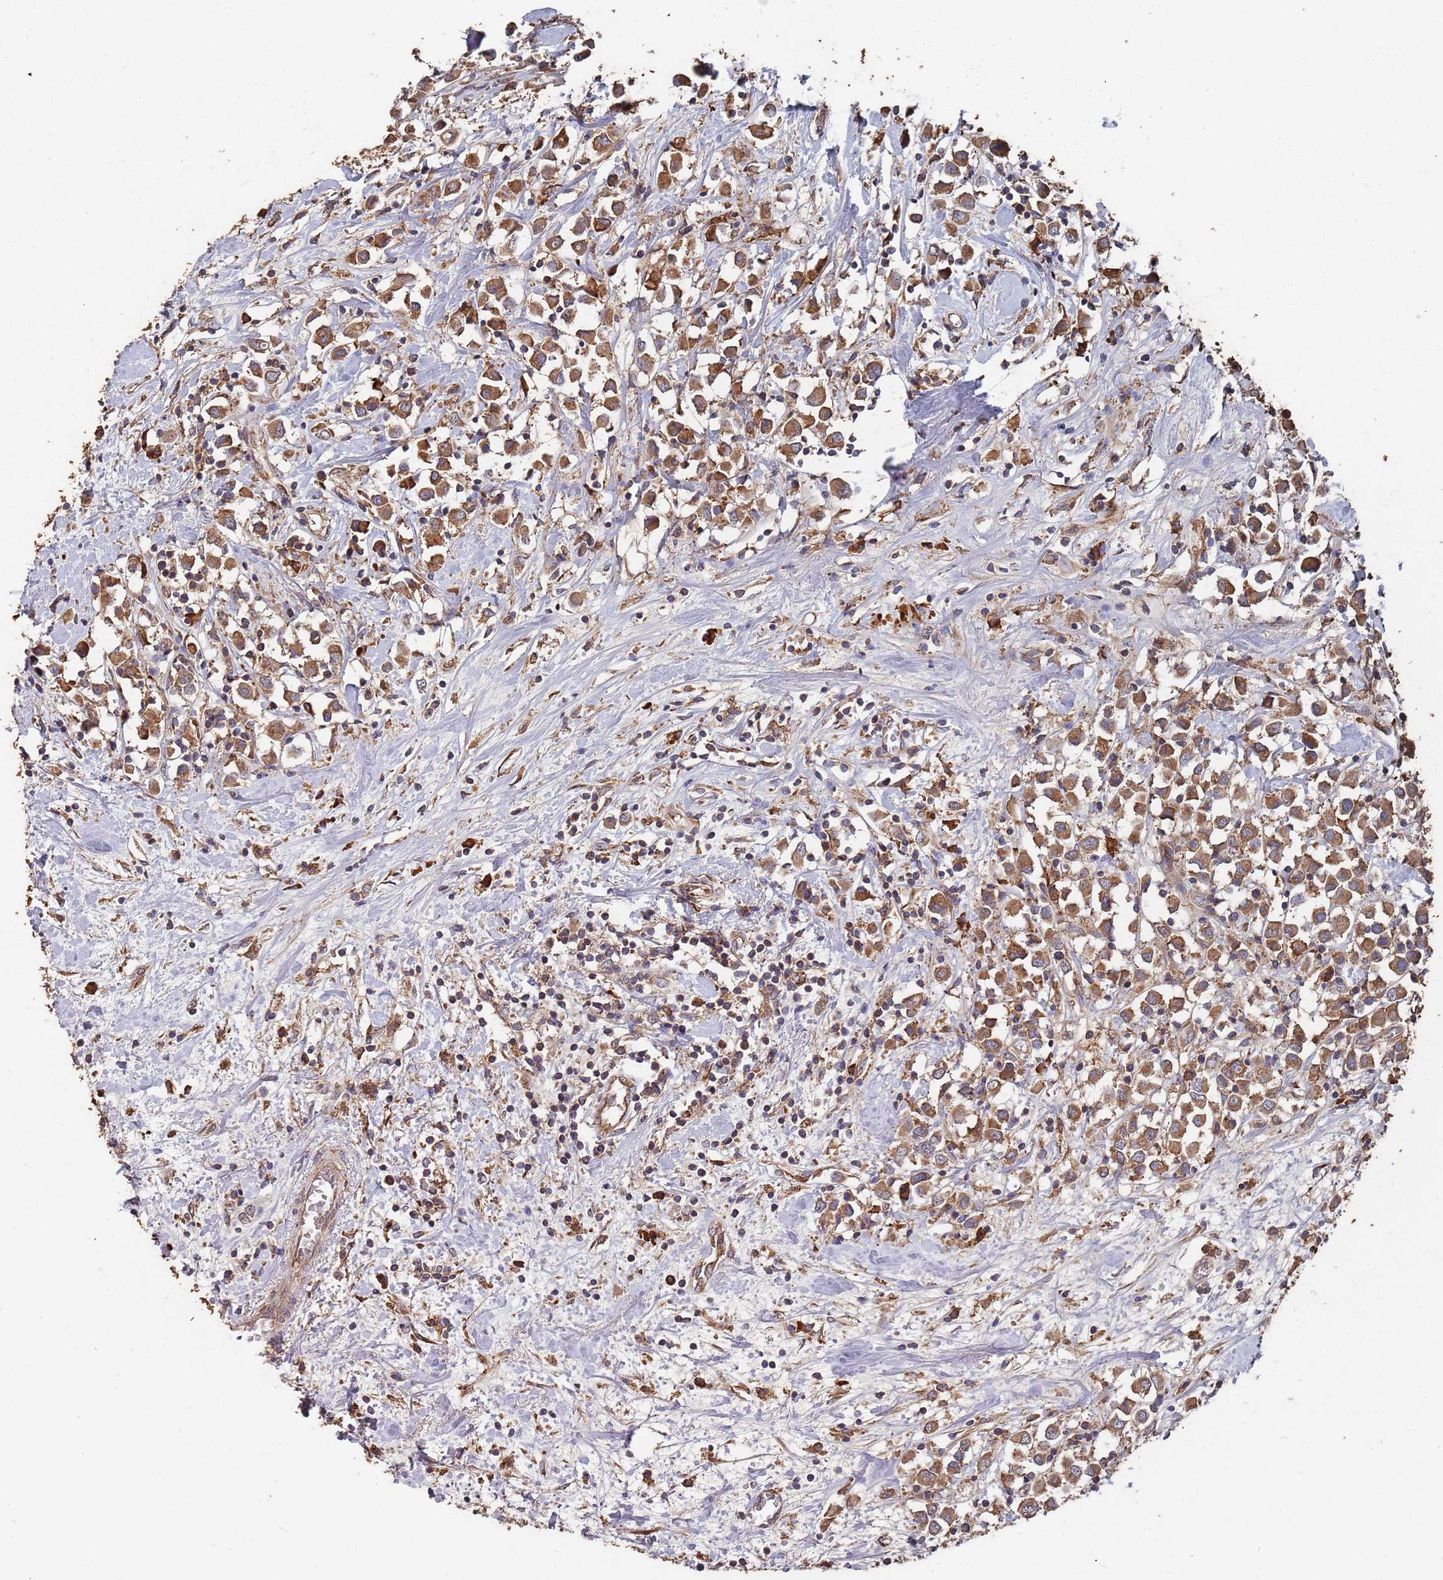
{"staining": {"intensity": "moderate", "quantity": ">75%", "location": "cytoplasmic/membranous"}, "tissue": "breast cancer", "cell_type": "Tumor cells", "image_type": "cancer", "snomed": [{"axis": "morphology", "description": "Duct carcinoma"}, {"axis": "topography", "description": "Breast"}], "caption": "Breast cancer tissue displays moderate cytoplasmic/membranous positivity in about >75% of tumor cells, visualized by immunohistochemistry.", "gene": "ATG5", "patient": {"sex": "female", "age": 61}}